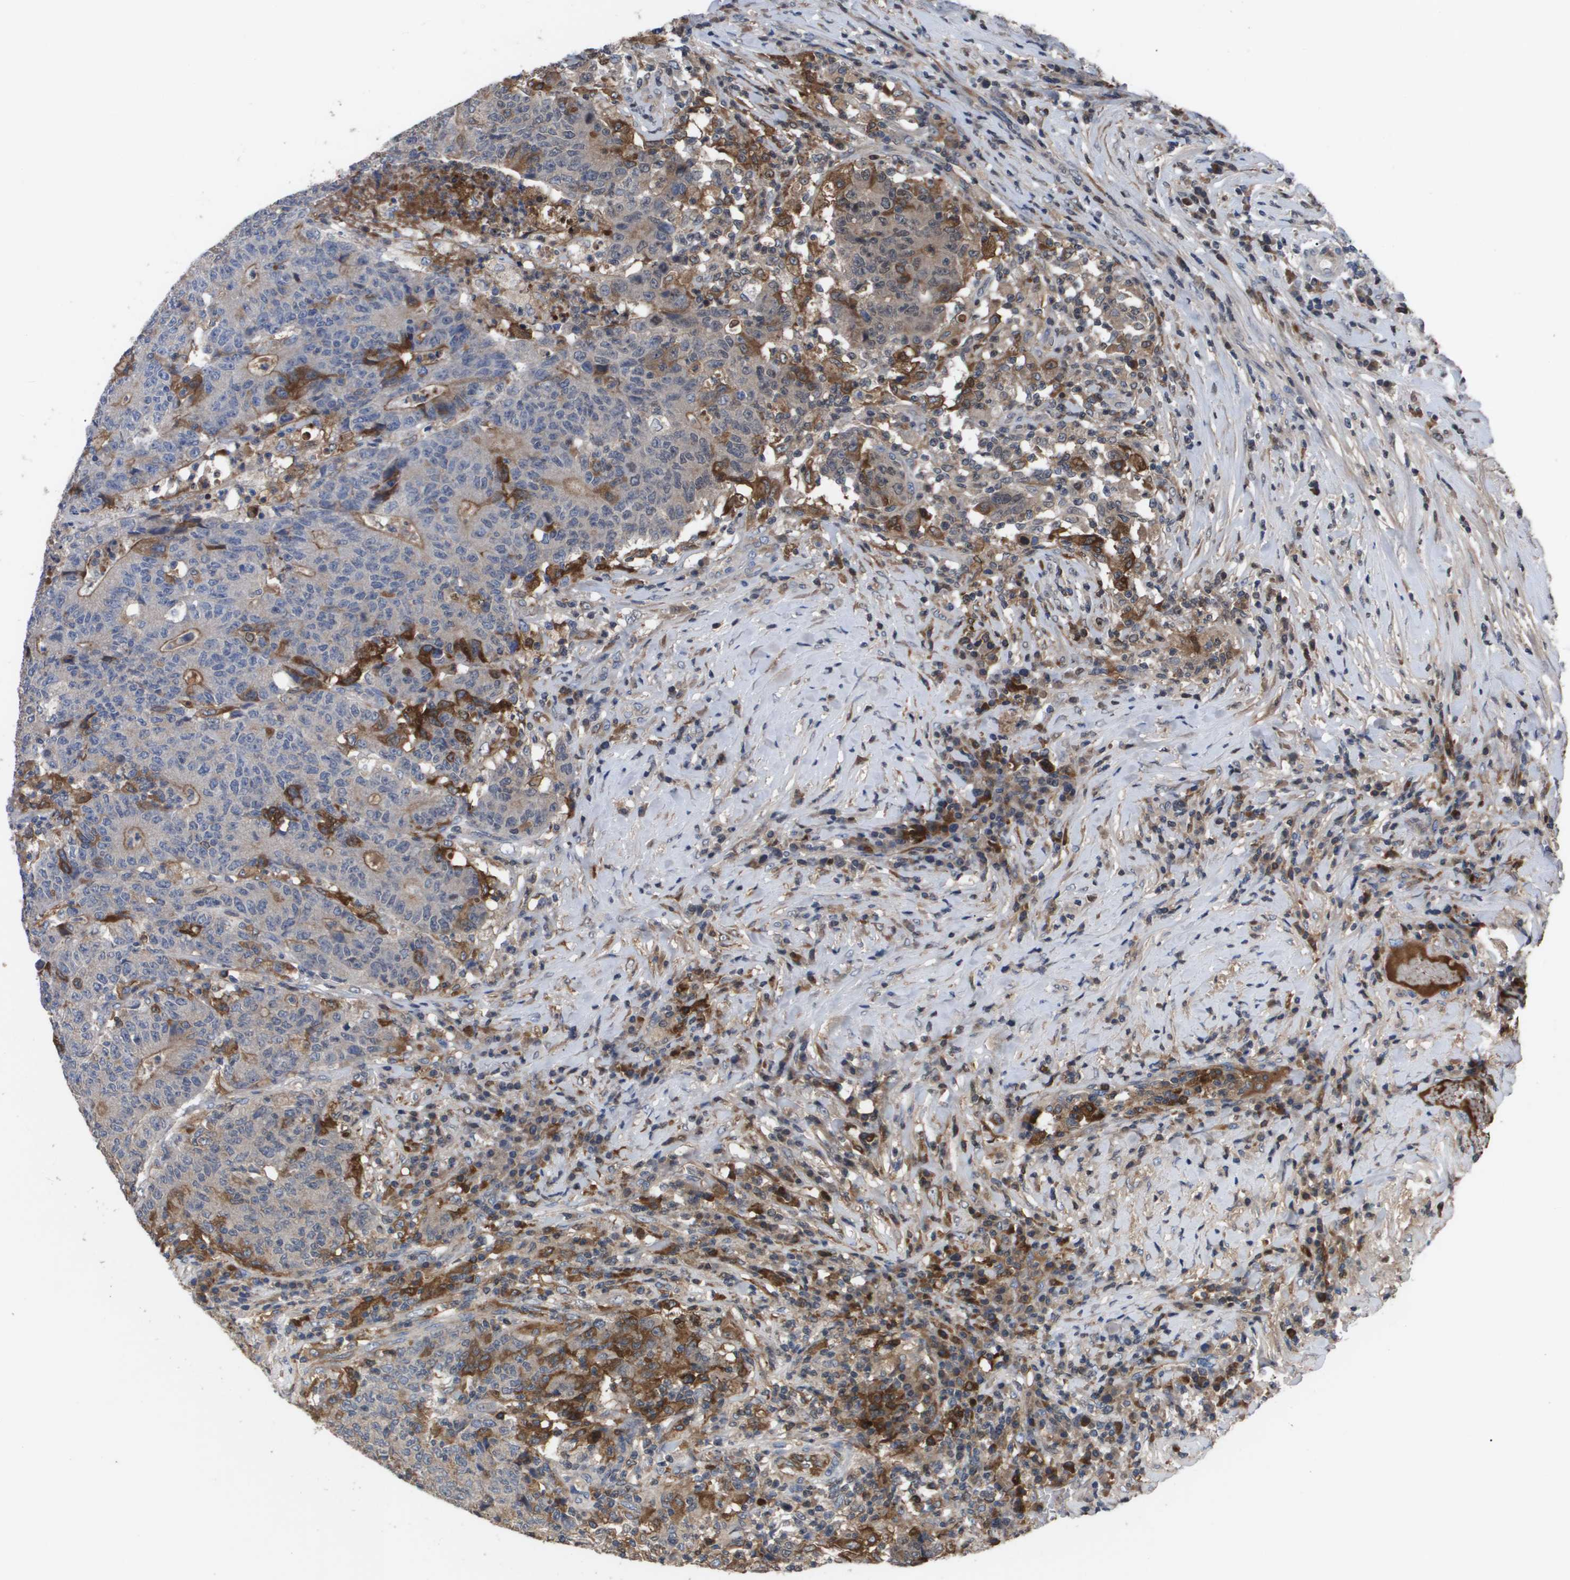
{"staining": {"intensity": "moderate", "quantity": "<25%", "location": "cytoplasmic/membranous"}, "tissue": "colorectal cancer", "cell_type": "Tumor cells", "image_type": "cancer", "snomed": [{"axis": "morphology", "description": "Normal tissue, NOS"}, {"axis": "morphology", "description": "Adenocarcinoma, NOS"}, {"axis": "topography", "description": "Colon"}], "caption": "Immunohistochemical staining of human colorectal adenocarcinoma displays low levels of moderate cytoplasmic/membranous protein expression in approximately <25% of tumor cells. (brown staining indicates protein expression, while blue staining denotes nuclei).", "gene": "SERPINA6", "patient": {"sex": "female", "age": 75}}